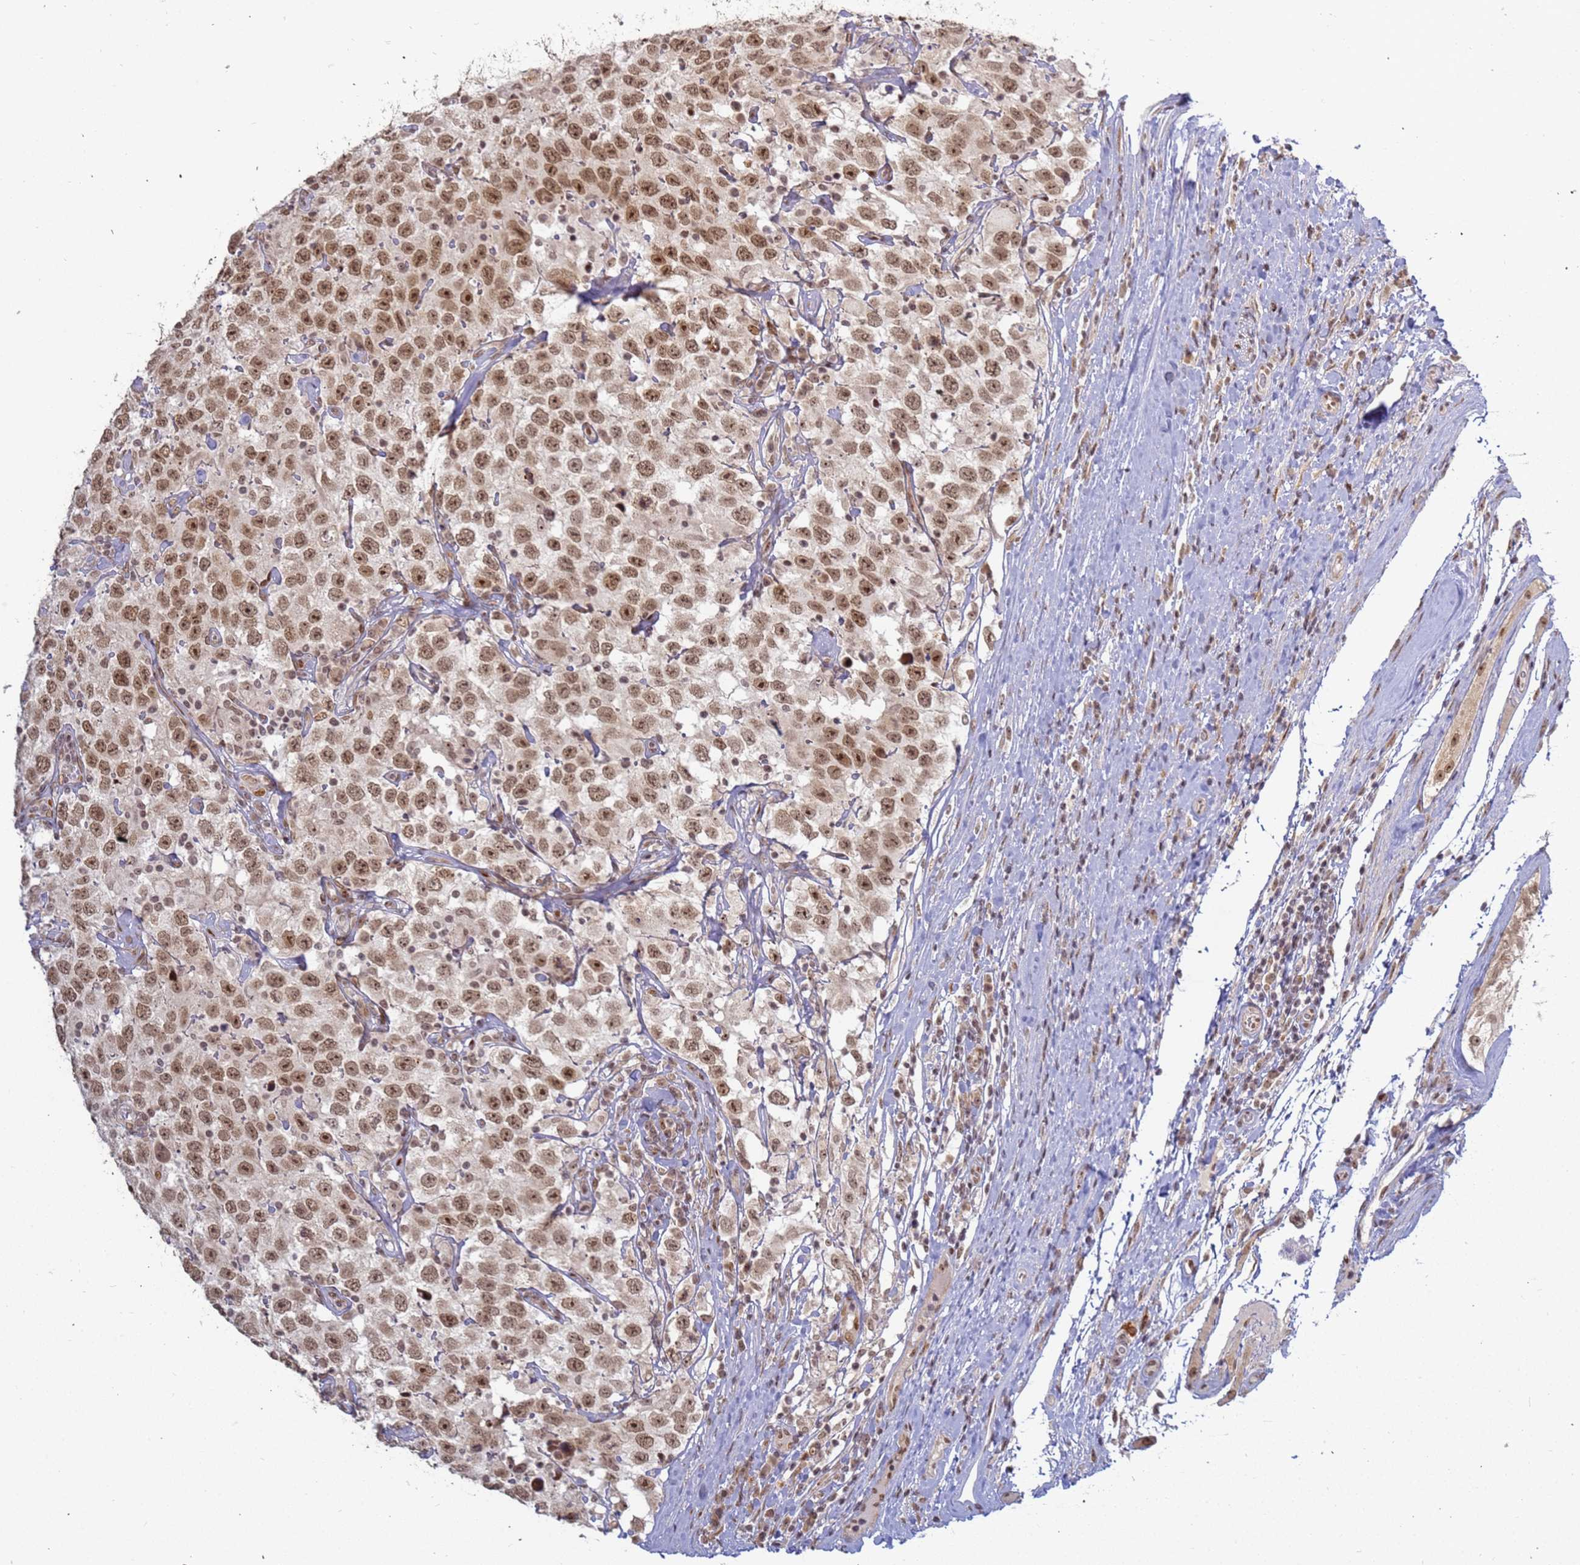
{"staining": {"intensity": "moderate", "quantity": ">75%", "location": "nuclear"}, "tissue": "testis cancer", "cell_type": "Tumor cells", "image_type": "cancer", "snomed": [{"axis": "morphology", "description": "Seminoma, NOS"}, {"axis": "topography", "description": "Testis"}], "caption": "A photomicrograph of human testis cancer (seminoma) stained for a protein reveals moderate nuclear brown staining in tumor cells. (DAB = brown stain, brightfield microscopy at high magnification).", "gene": "ABCA2", "patient": {"sex": "male", "age": 41}}